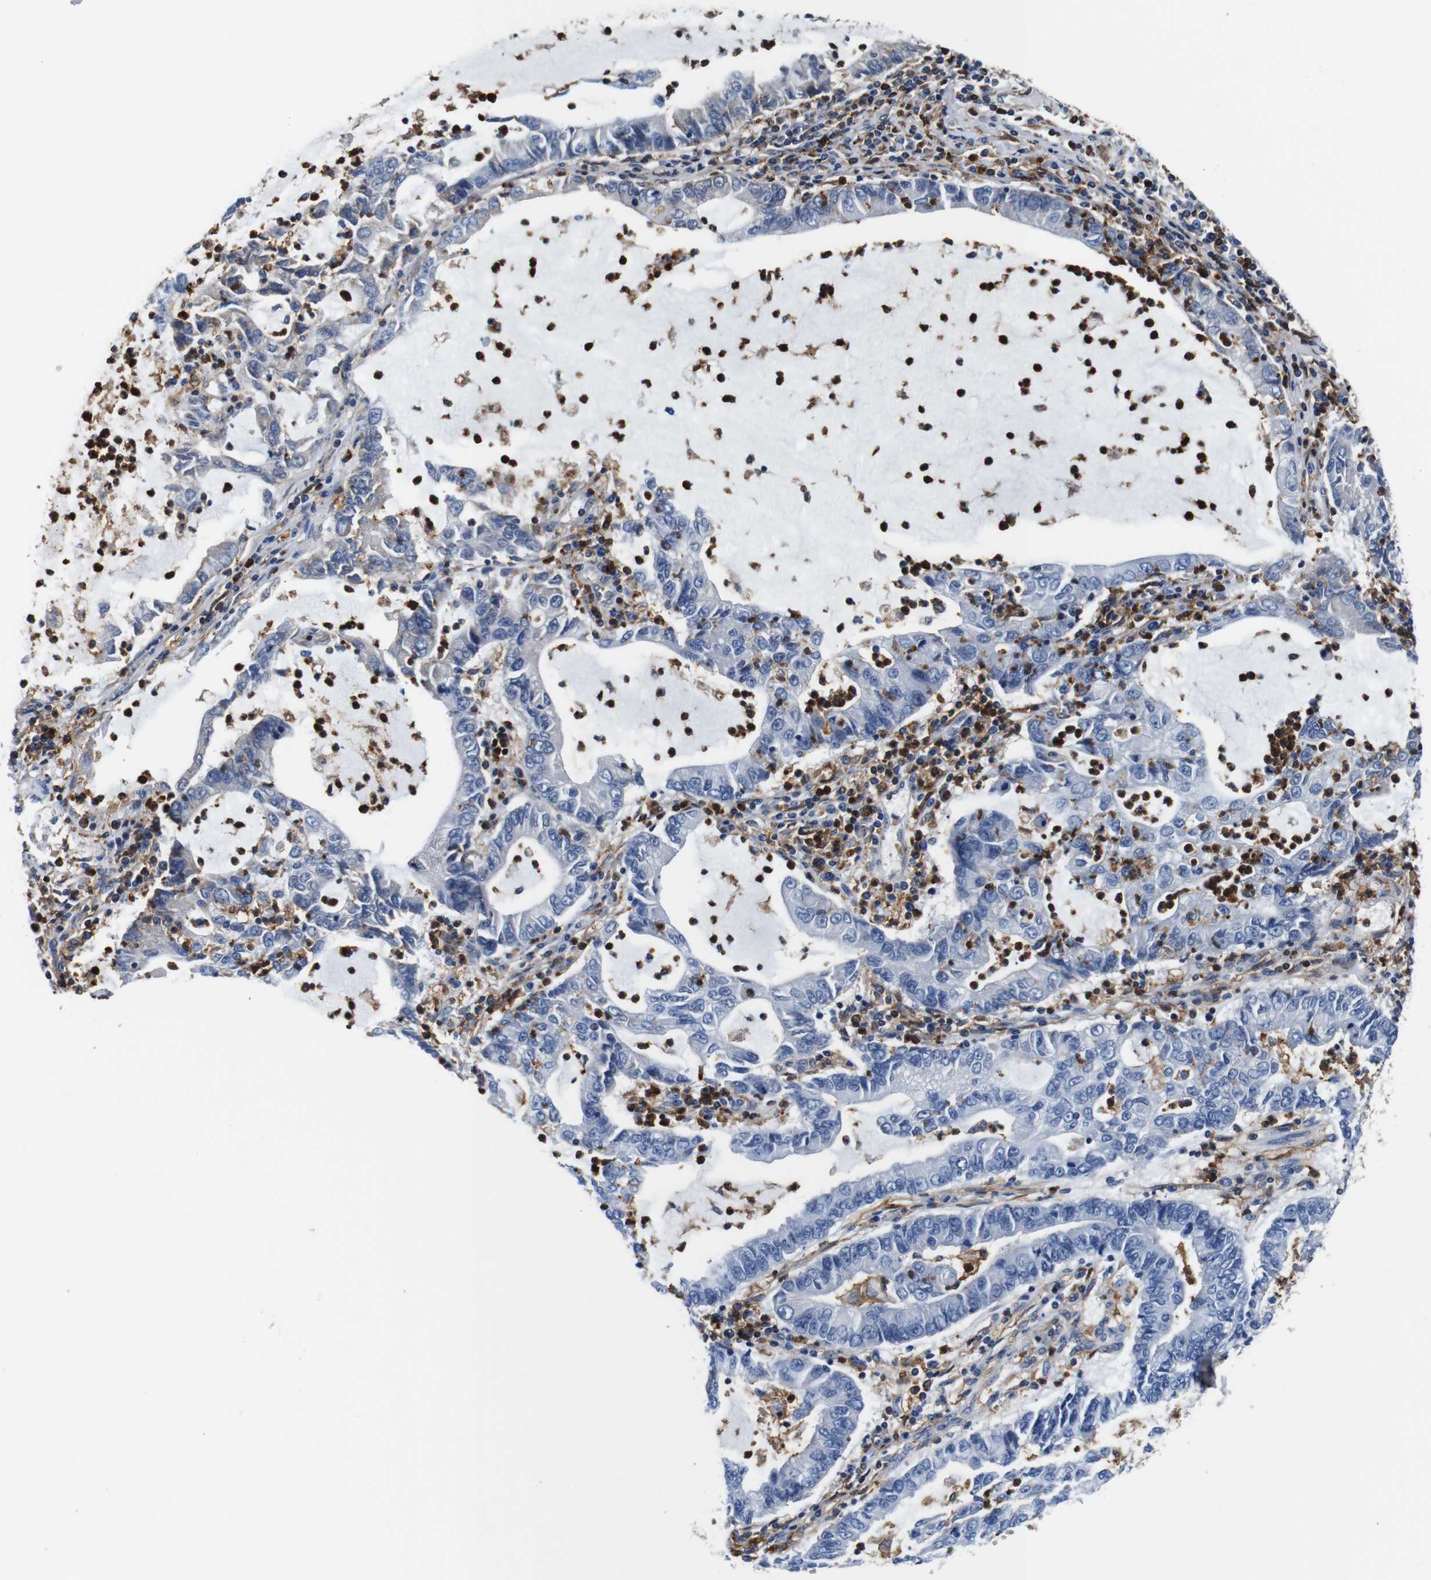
{"staining": {"intensity": "negative", "quantity": "none", "location": "none"}, "tissue": "lung cancer", "cell_type": "Tumor cells", "image_type": "cancer", "snomed": [{"axis": "morphology", "description": "Adenocarcinoma, NOS"}, {"axis": "topography", "description": "Lung"}], "caption": "High power microscopy micrograph of an immunohistochemistry image of lung cancer, revealing no significant positivity in tumor cells.", "gene": "ANXA1", "patient": {"sex": "female", "age": 51}}